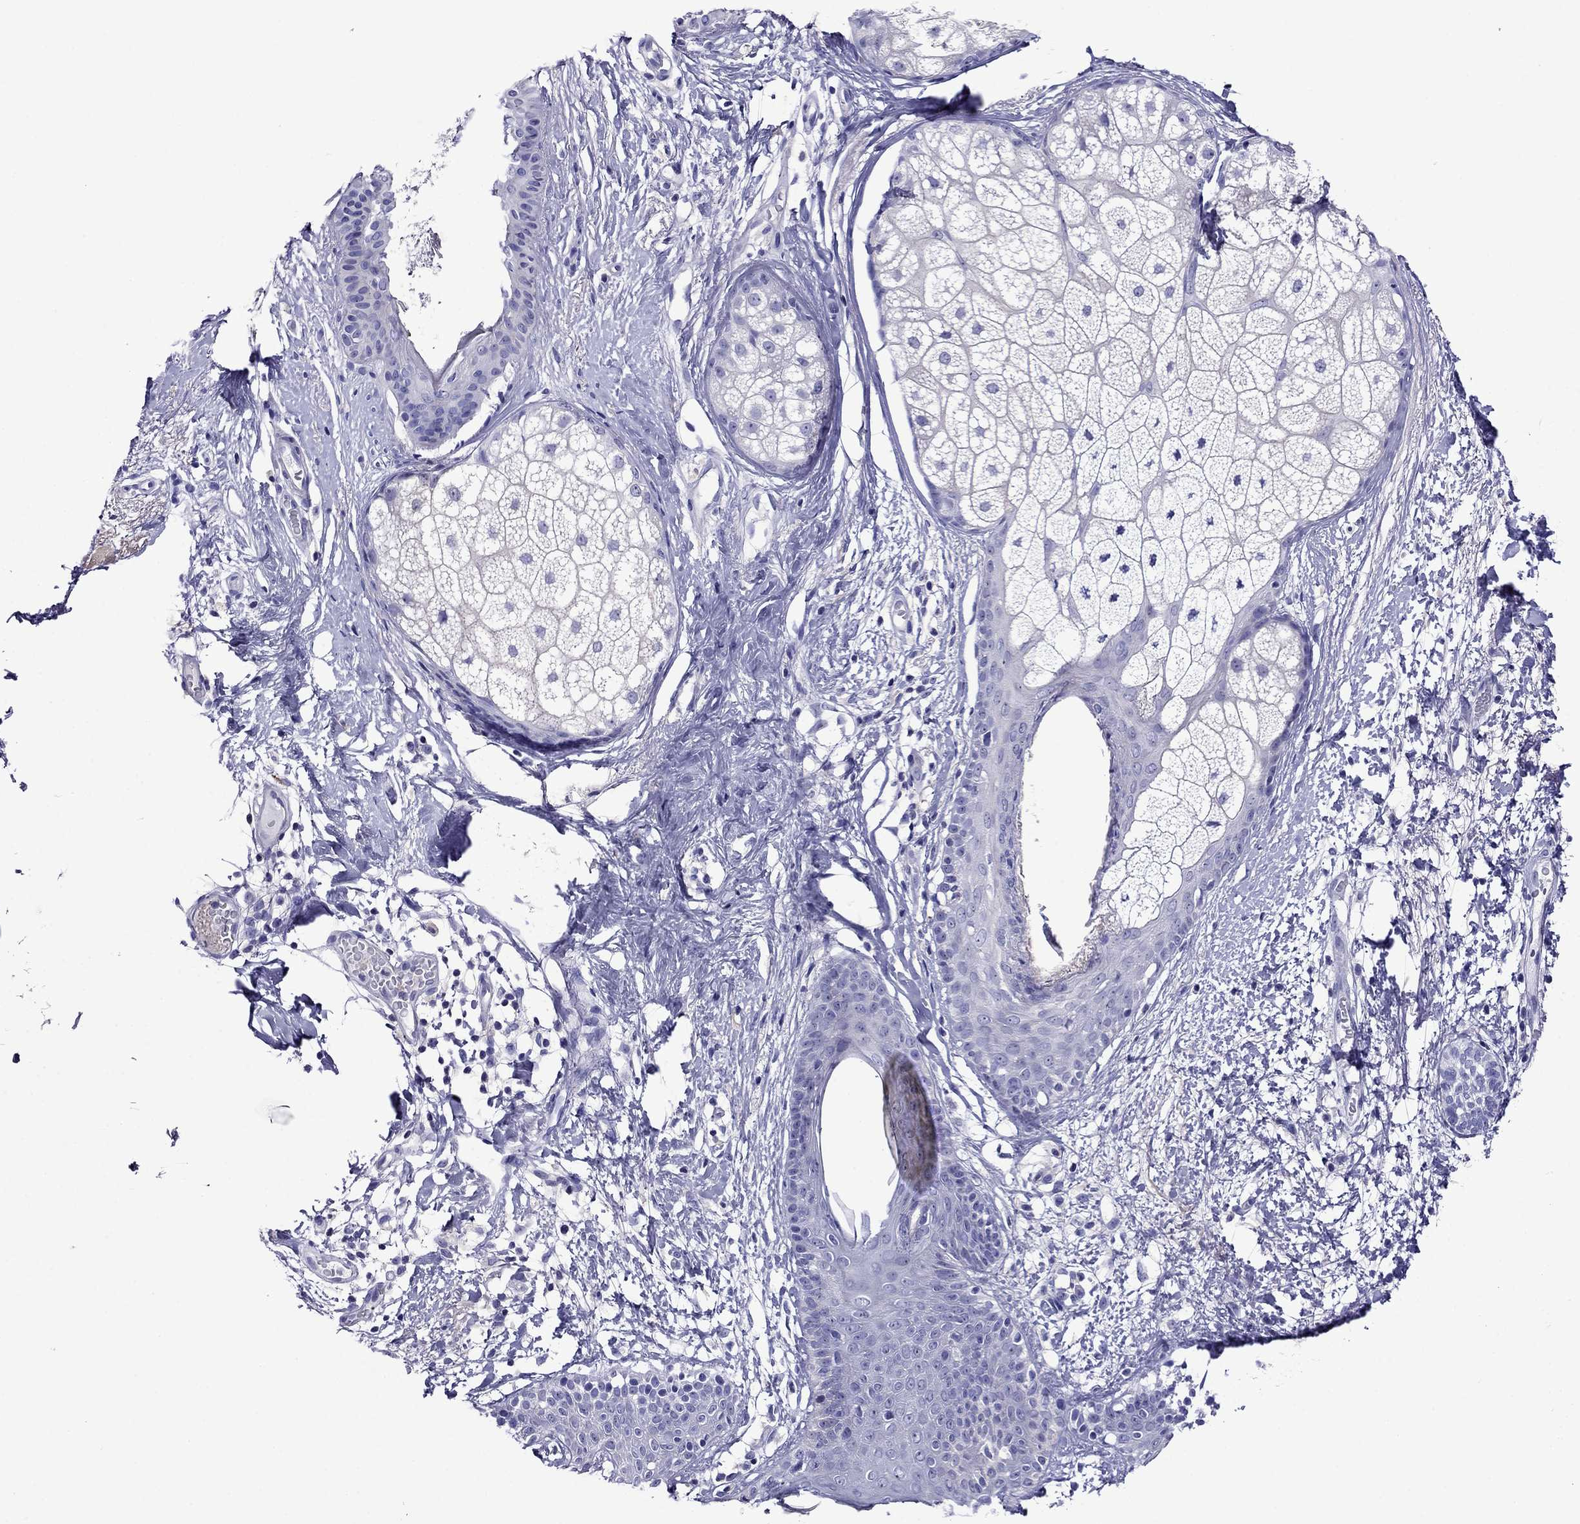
{"staining": {"intensity": "negative", "quantity": "none", "location": "none"}, "tissue": "skin cancer", "cell_type": "Tumor cells", "image_type": "cancer", "snomed": [{"axis": "morphology", "description": "Normal tissue, NOS"}, {"axis": "morphology", "description": "Basal cell carcinoma"}, {"axis": "topography", "description": "Skin"}], "caption": "Histopathology image shows no protein expression in tumor cells of skin cancer tissue. (DAB immunohistochemistry, high magnification).", "gene": "SCG2", "patient": {"sex": "male", "age": 84}}